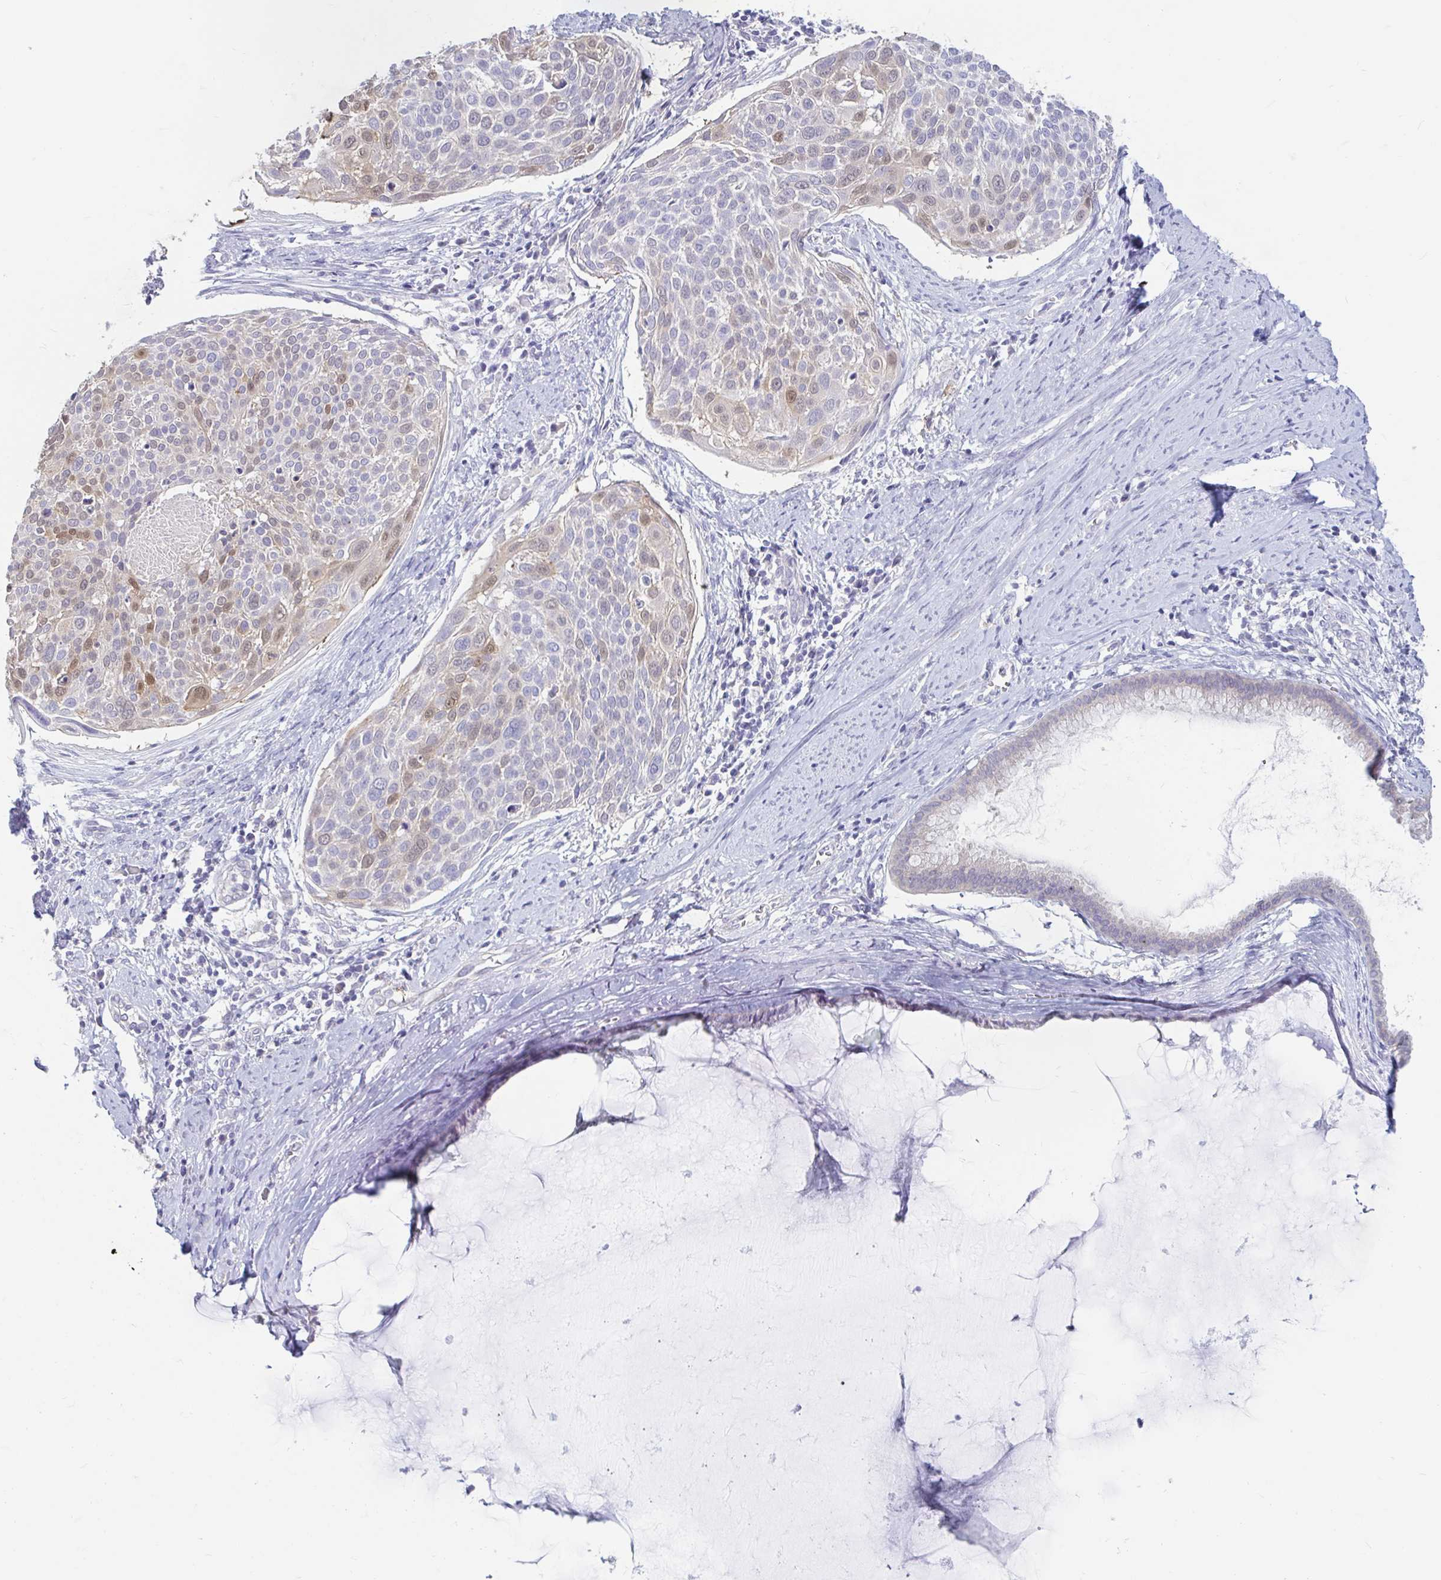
{"staining": {"intensity": "moderate", "quantity": "<25%", "location": "cytoplasmic/membranous,nuclear"}, "tissue": "cervical cancer", "cell_type": "Tumor cells", "image_type": "cancer", "snomed": [{"axis": "morphology", "description": "Squamous cell carcinoma, NOS"}, {"axis": "topography", "description": "Cervix"}], "caption": "IHC of human cervical cancer (squamous cell carcinoma) displays low levels of moderate cytoplasmic/membranous and nuclear expression in about <25% of tumor cells.", "gene": "ADH1A", "patient": {"sex": "female", "age": 39}}